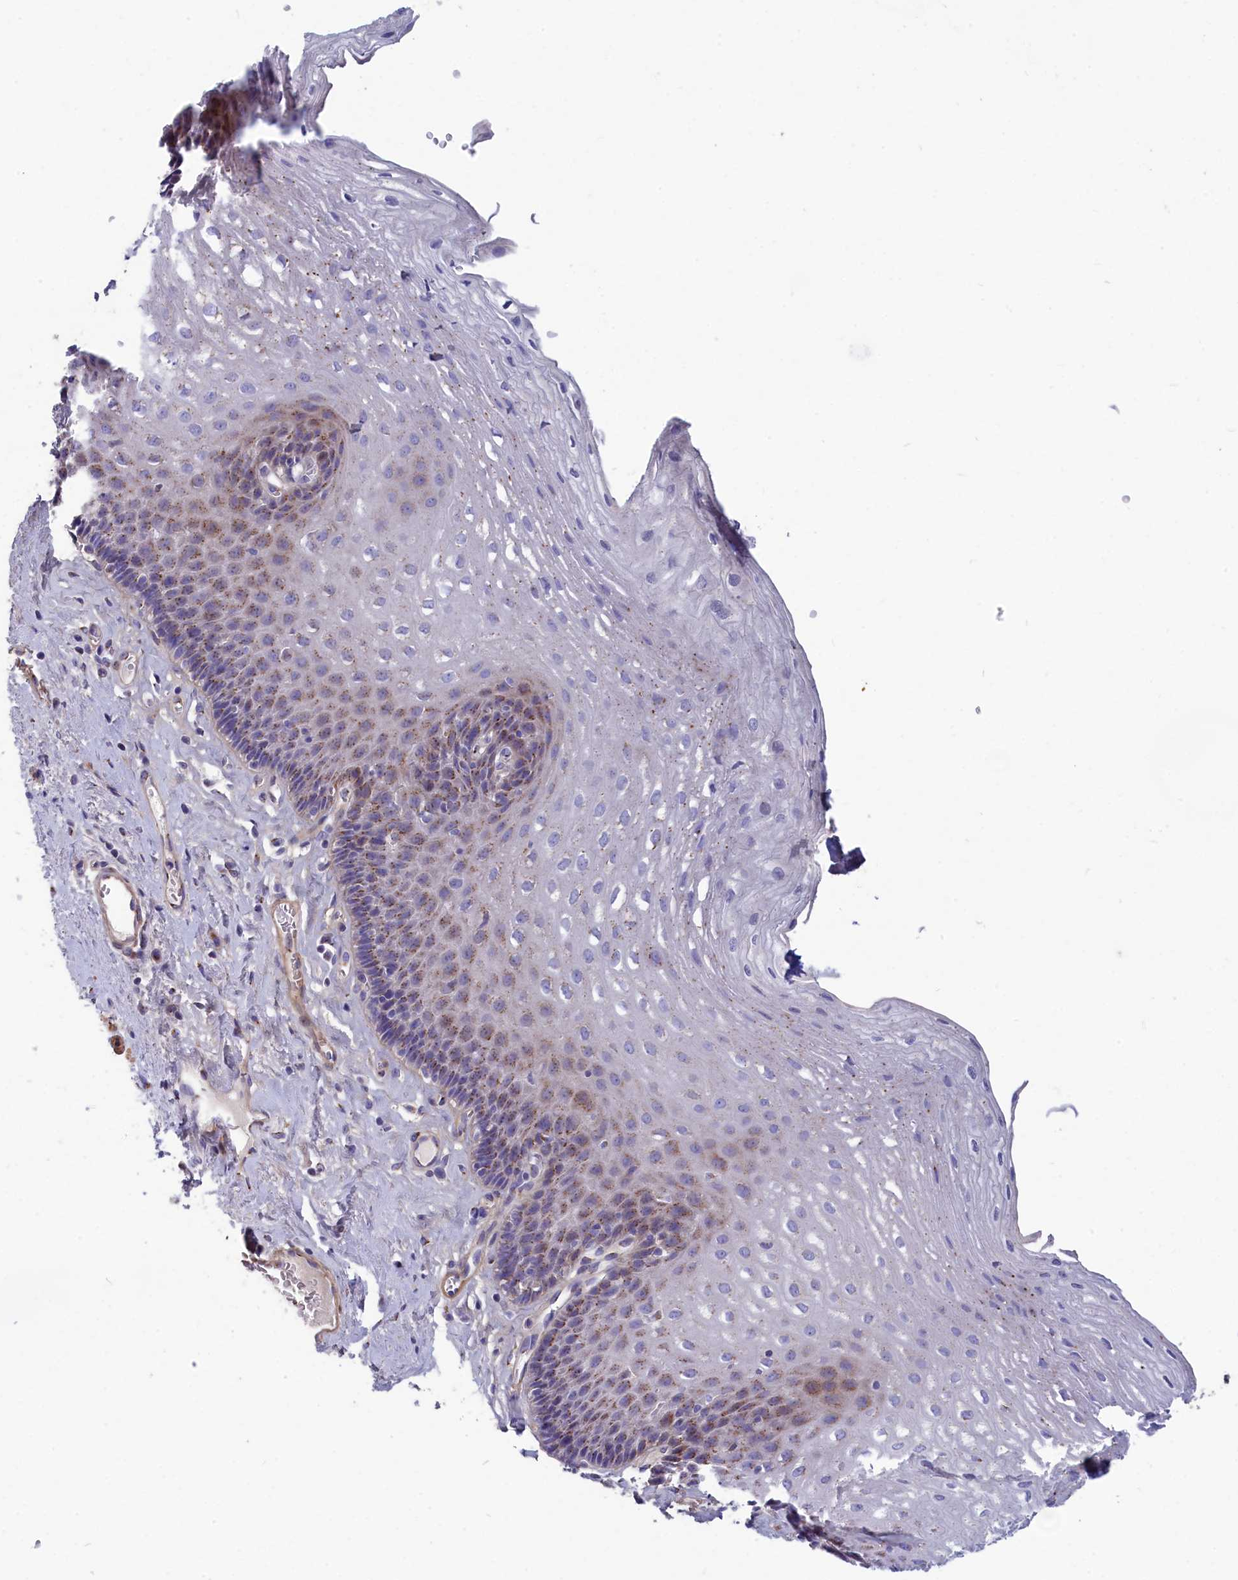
{"staining": {"intensity": "moderate", "quantity": "<25%", "location": "cytoplasmic/membranous"}, "tissue": "esophagus", "cell_type": "Squamous epithelial cells", "image_type": "normal", "snomed": [{"axis": "morphology", "description": "Normal tissue, NOS"}, {"axis": "topography", "description": "Esophagus"}], "caption": "Immunohistochemistry (DAB) staining of benign human esophagus reveals moderate cytoplasmic/membranous protein positivity in approximately <25% of squamous epithelial cells. The staining was performed using DAB to visualize the protein expression in brown, while the nuclei were stained in blue with hematoxylin (Magnification: 20x).", "gene": "TUBGCP4", "patient": {"sex": "female", "age": 66}}